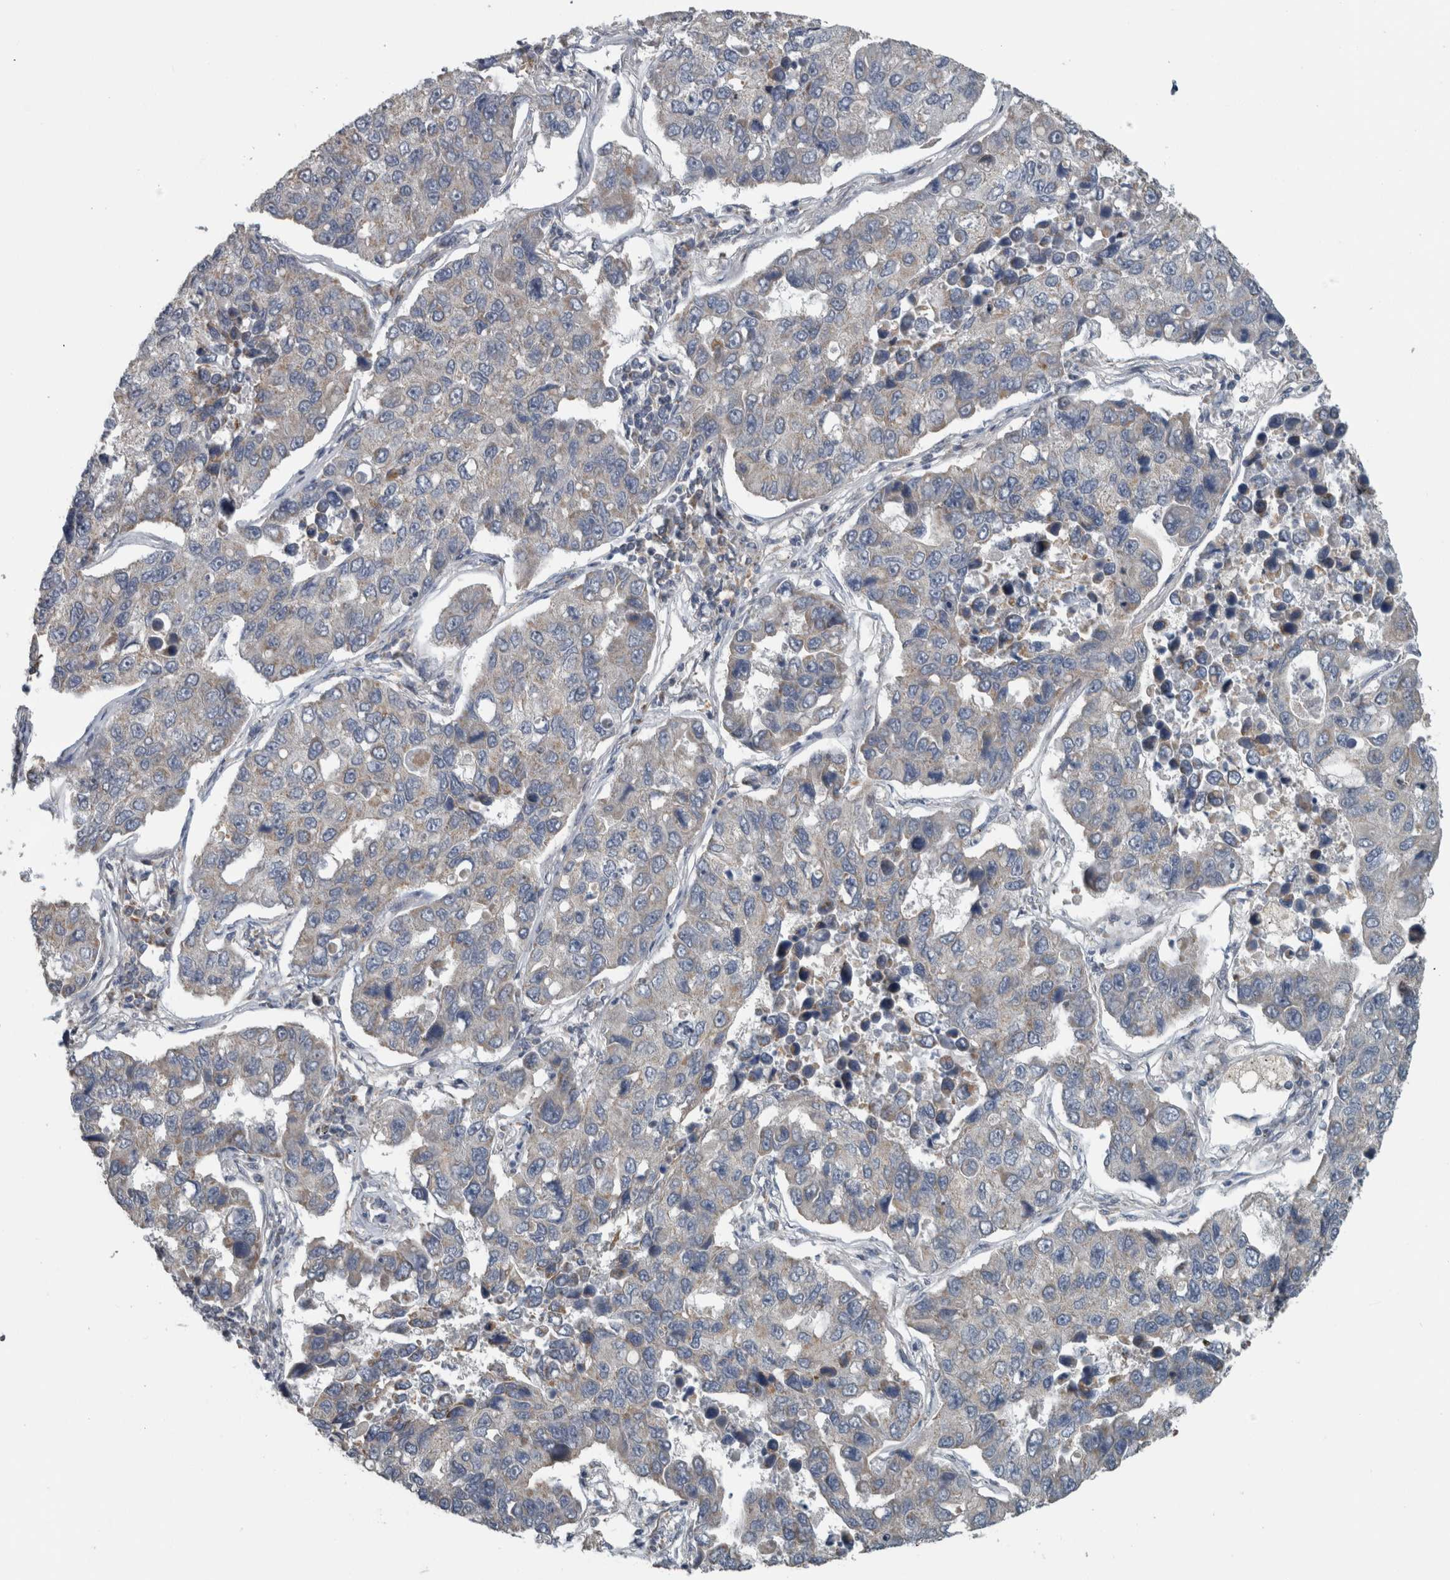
{"staining": {"intensity": "weak", "quantity": "<25%", "location": "cytoplasmic/membranous"}, "tissue": "lung cancer", "cell_type": "Tumor cells", "image_type": "cancer", "snomed": [{"axis": "morphology", "description": "Adenocarcinoma, NOS"}, {"axis": "topography", "description": "Lung"}], "caption": "Immunohistochemical staining of lung adenocarcinoma reveals no significant expression in tumor cells.", "gene": "ARMC1", "patient": {"sex": "male", "age": 64}}